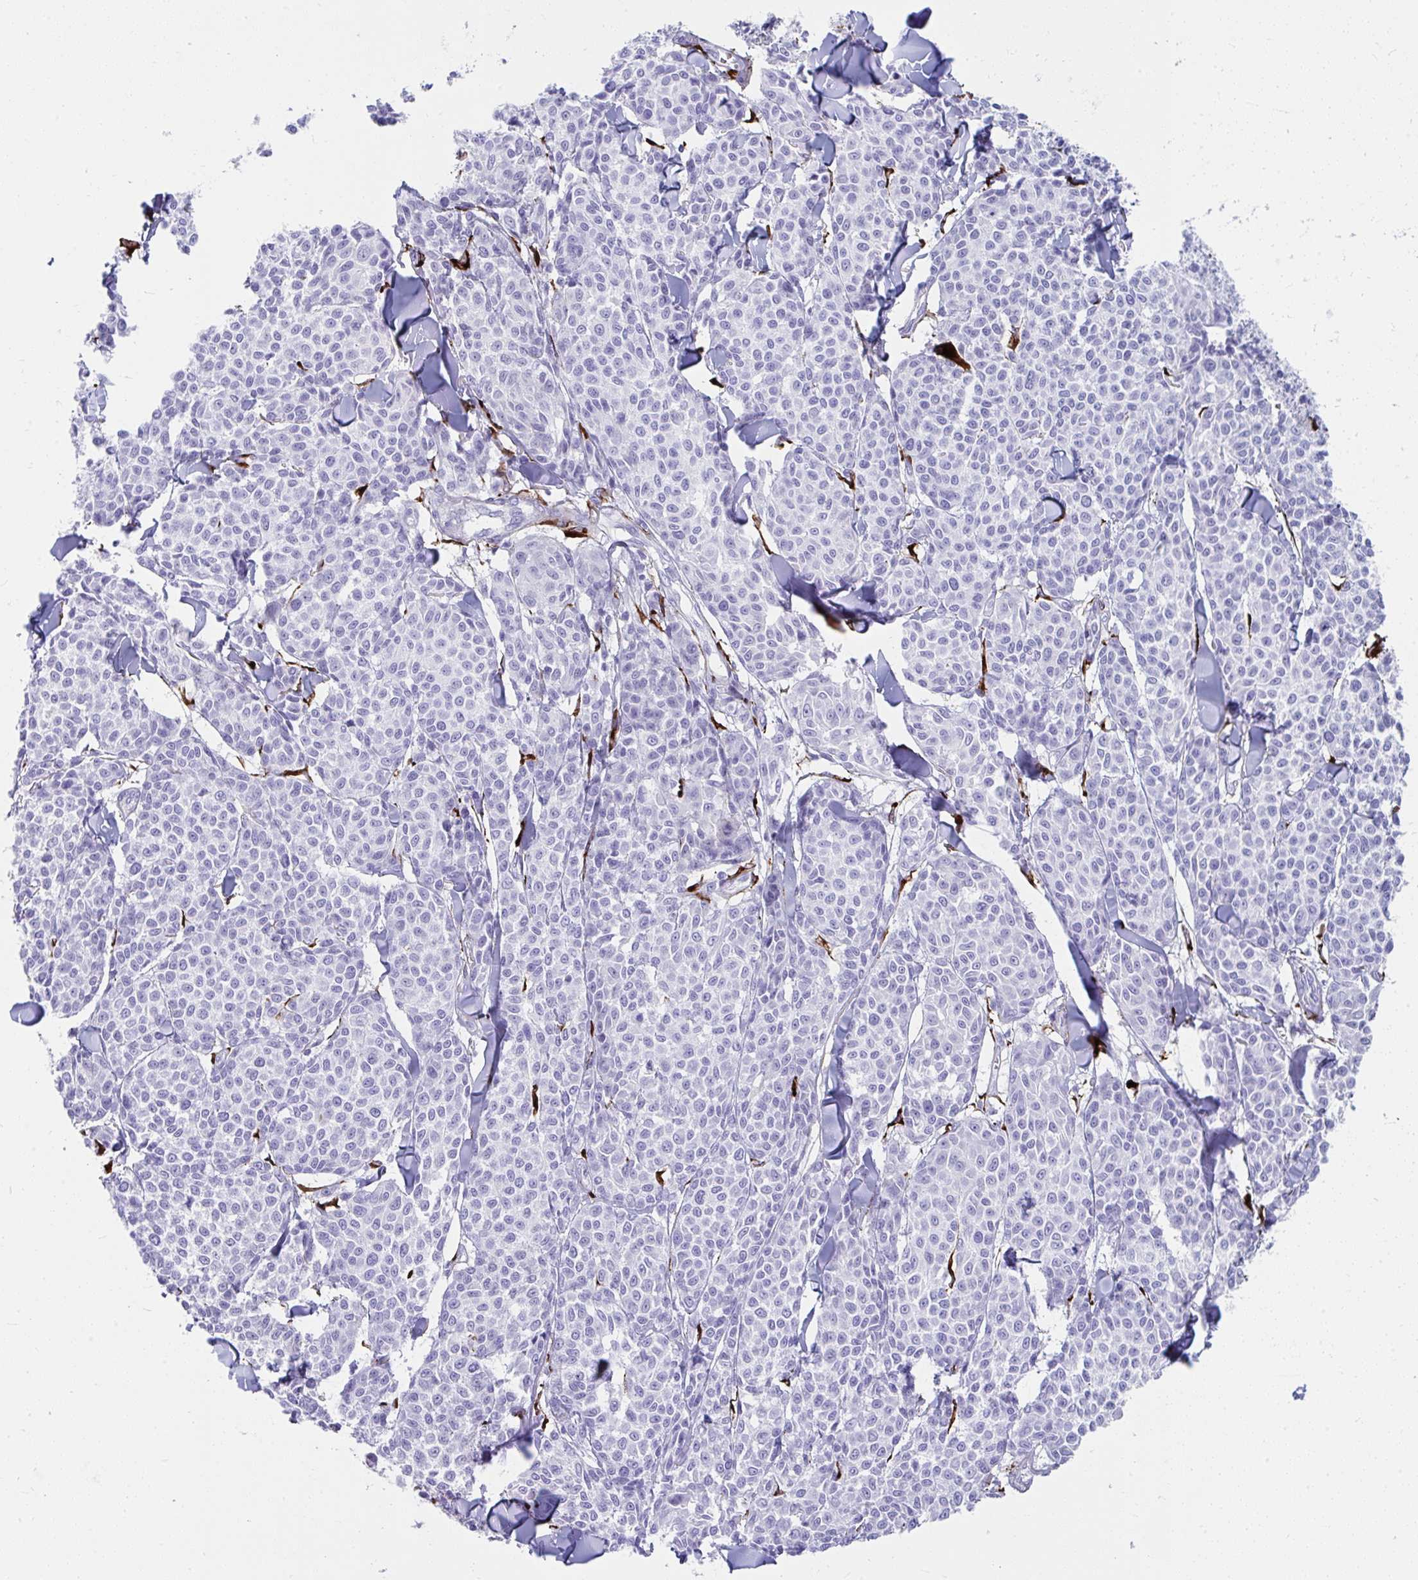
{"staining": {"intensity": "negative", "quantity": "none", "location": "none"}, "tissue": "melanoma", "cell_type": "Tumor cells", "image_type": "cancer", "snomed": [{"axis": "morphology", "description": "Malignant melanoma, NOS"}, {"axis": "topography", "description": "Skin"}], "caption": "High power microscopy photomicrograph of an immunohistochemistry (IHC) micrograph of malignant melanoma, revealing no significant expression in tumor cells.", "gene": "GRXCR2", "patient": {"sex": "male", "age": 46}}